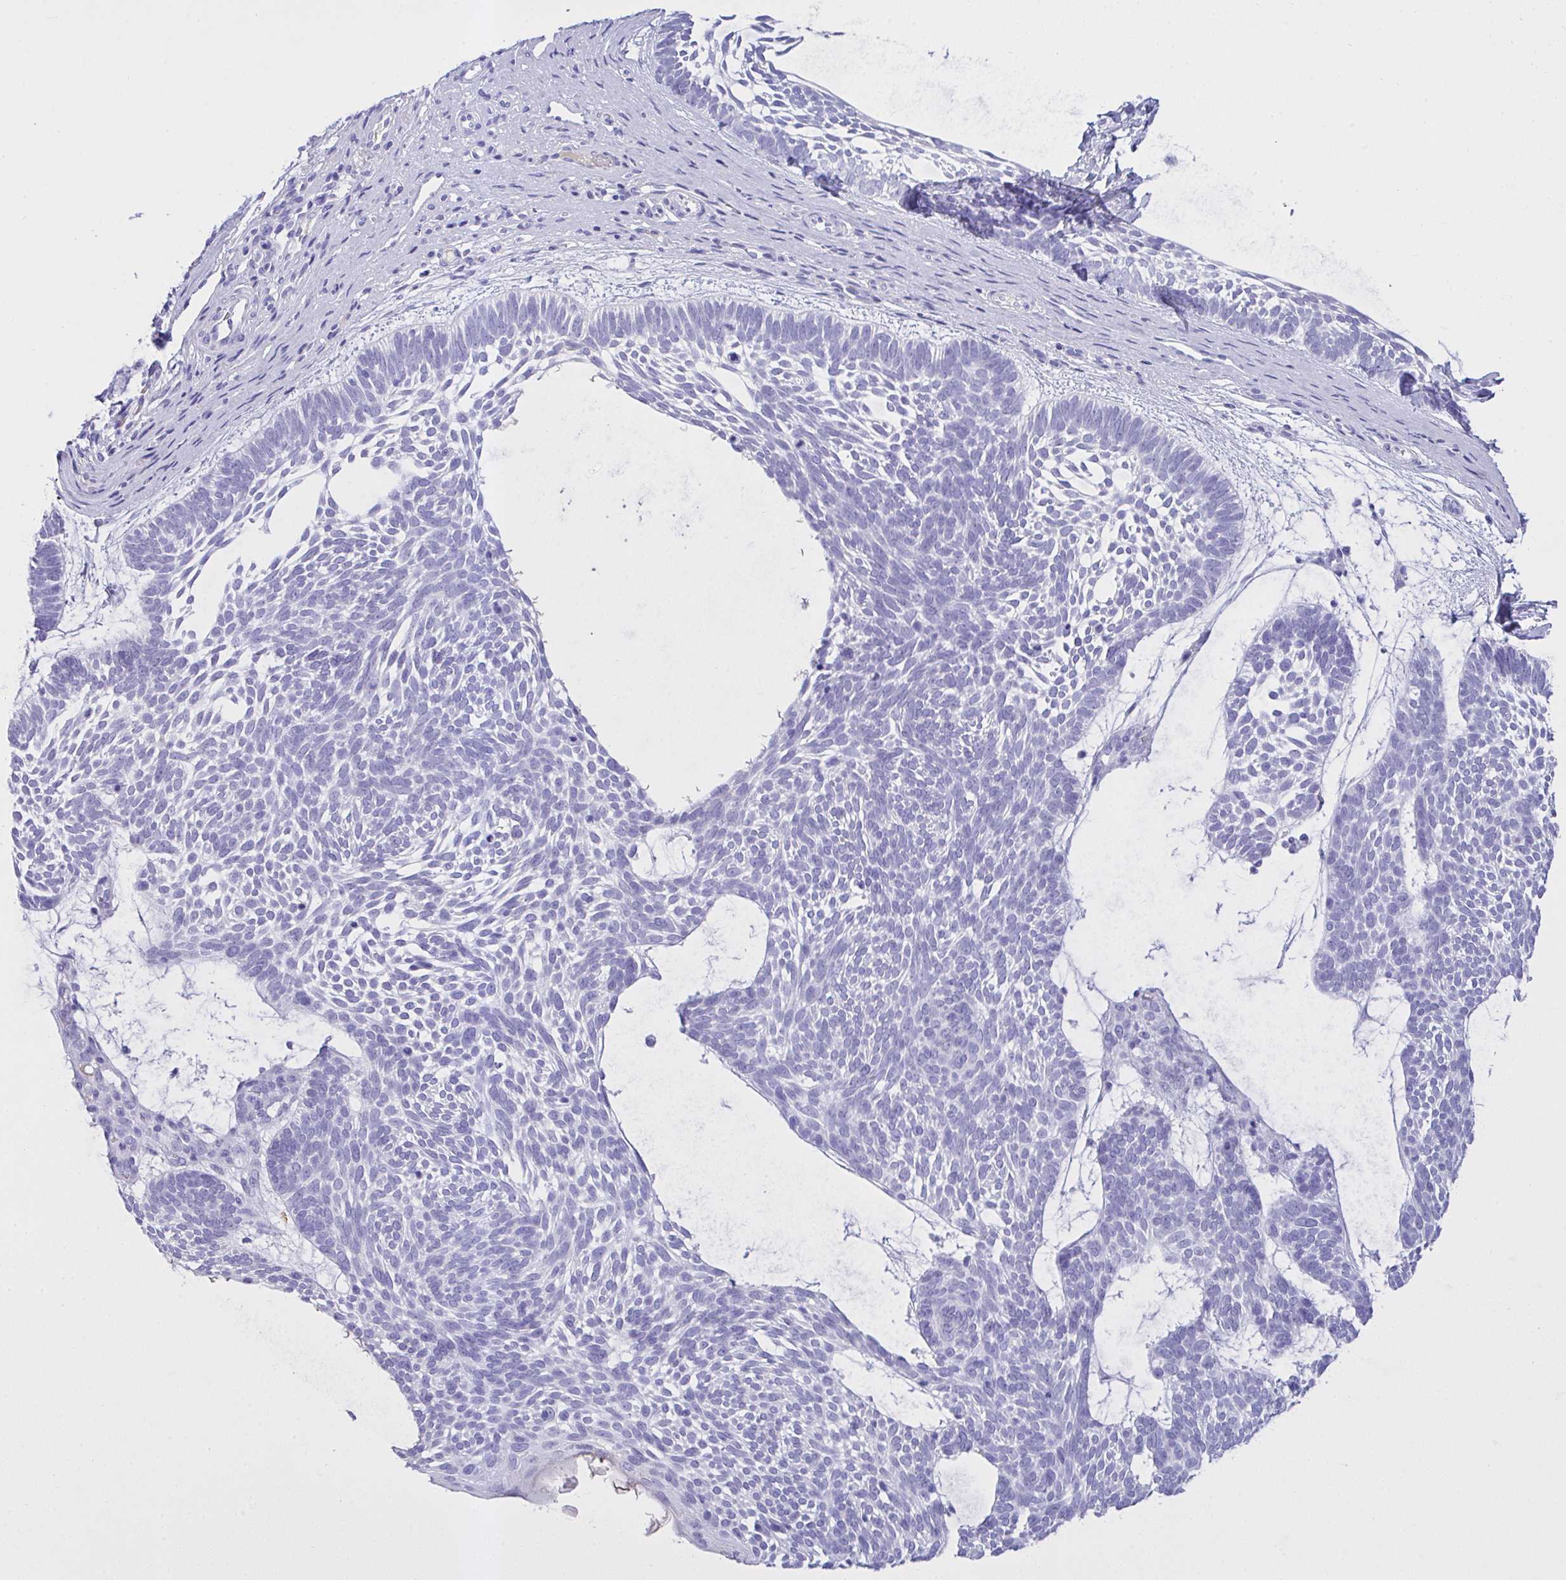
{"staining": {"intensity": "negative", "quantity": "none", "location": "none"}, "tissue": "skin cancer", "cell_type": "Tumor cells", "image_type": "cancer", "snomed": [{"axis": "morphology", "description": "Basal cell carcinoma"}, {"axis": "topography", "description": "Skin"}, {"axis": "topography", "description": "Skin of face"}], "caption": "Skin basal cell carcinoma was stained to show a protein in brown. There is no significant positivity in tumor cells. (Immunohistochemistry, brightfield microscopy, high magnification).", "gene": "AKR1D1", "patient": {"sex": "male", "age": 83}}